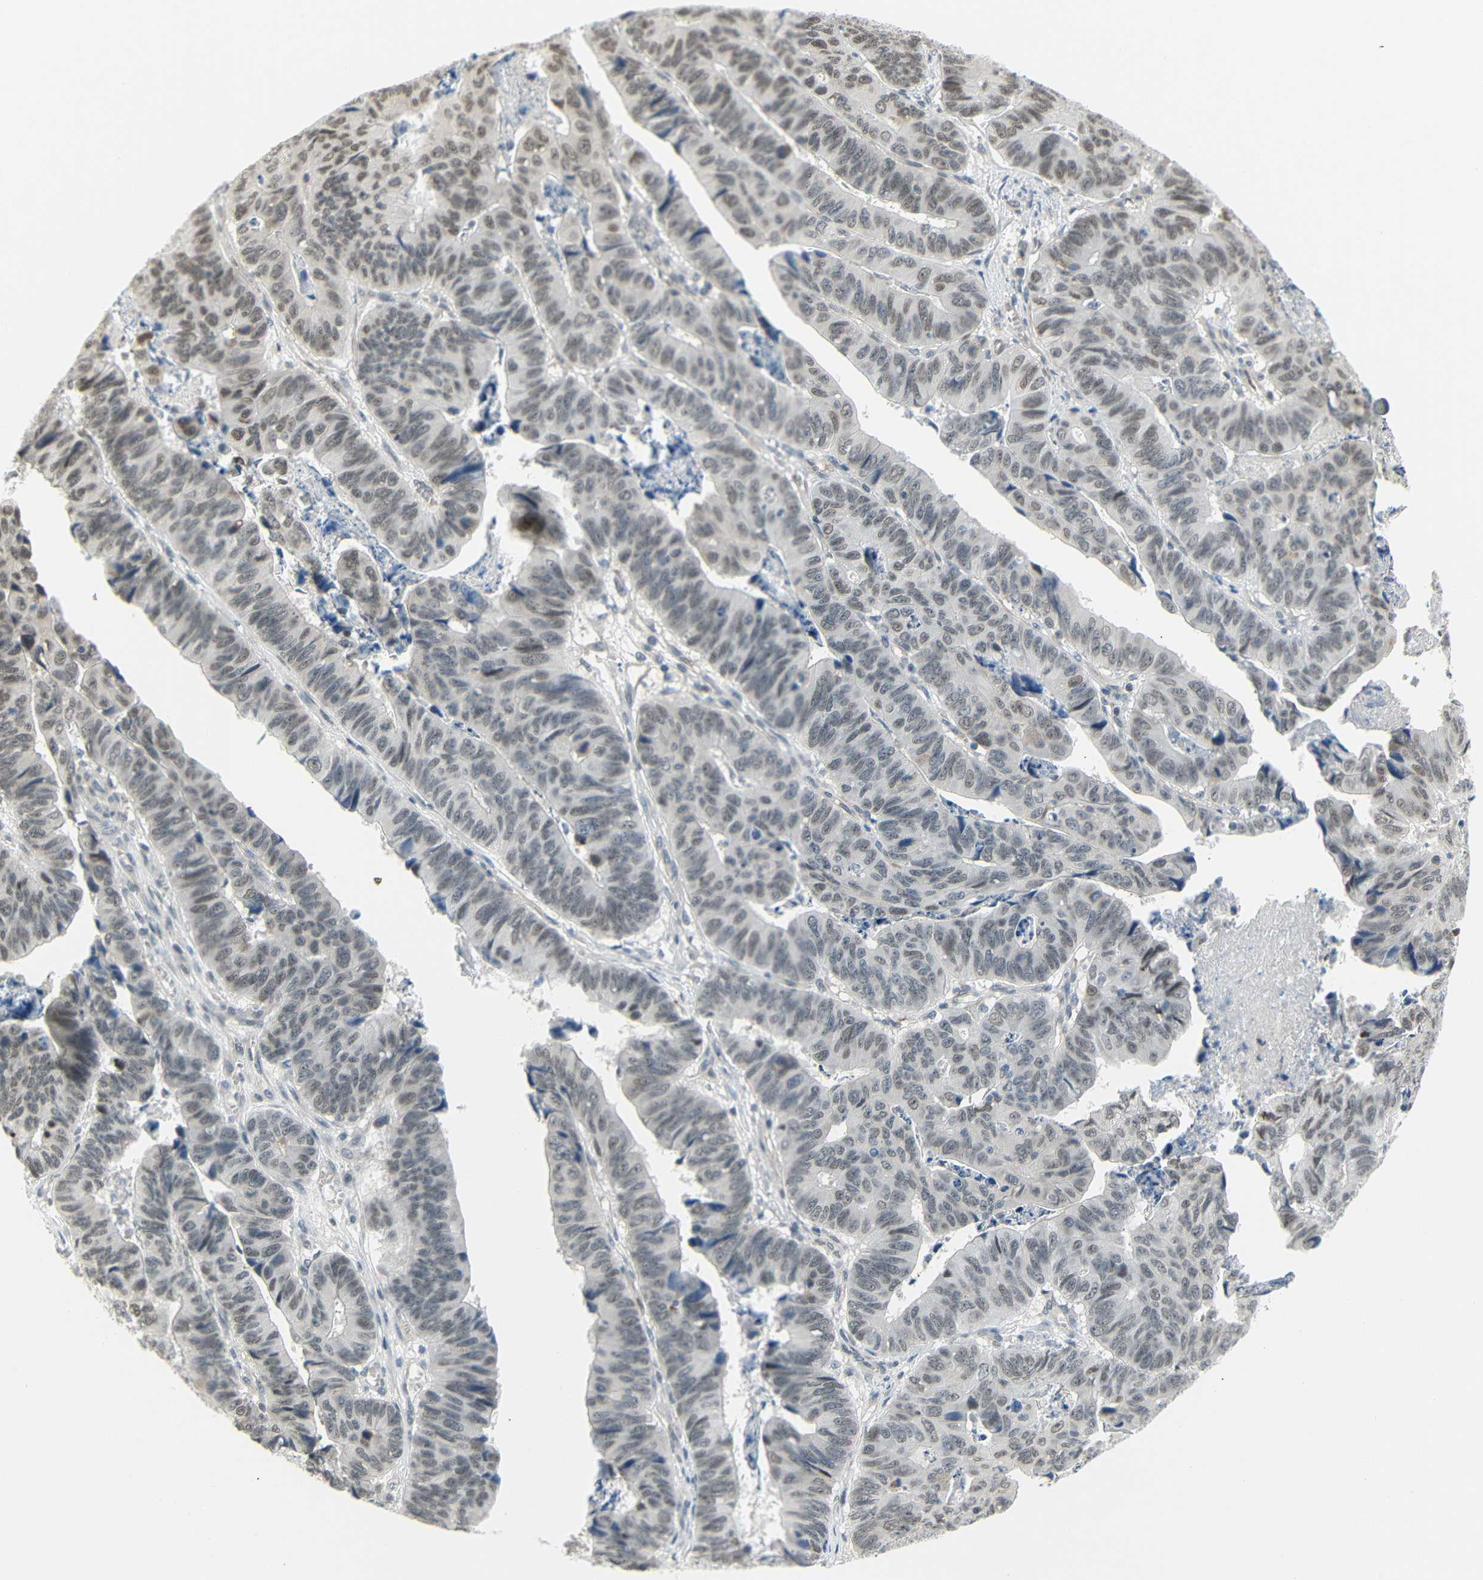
{"staining": {"intensity": "moderate", "quantity": "<25%", "location": "nuclear"}, "tissue": "stomach cancer", "cell_type": "Tumor cells", "image_type": "cancer", "snomed": [{"axis": "morphology", "description": "Adenocarcinoma, NOS"}, {"axis": "topography", "description": "Stomach, lower"}], "caption": "Moderate nuclear positivity is present in approximately <25% of tumor cells in stomach cancer (adenocarcinoma).", "gene": "IMPG2", "patient": {"sex": "male", "age": 77}}